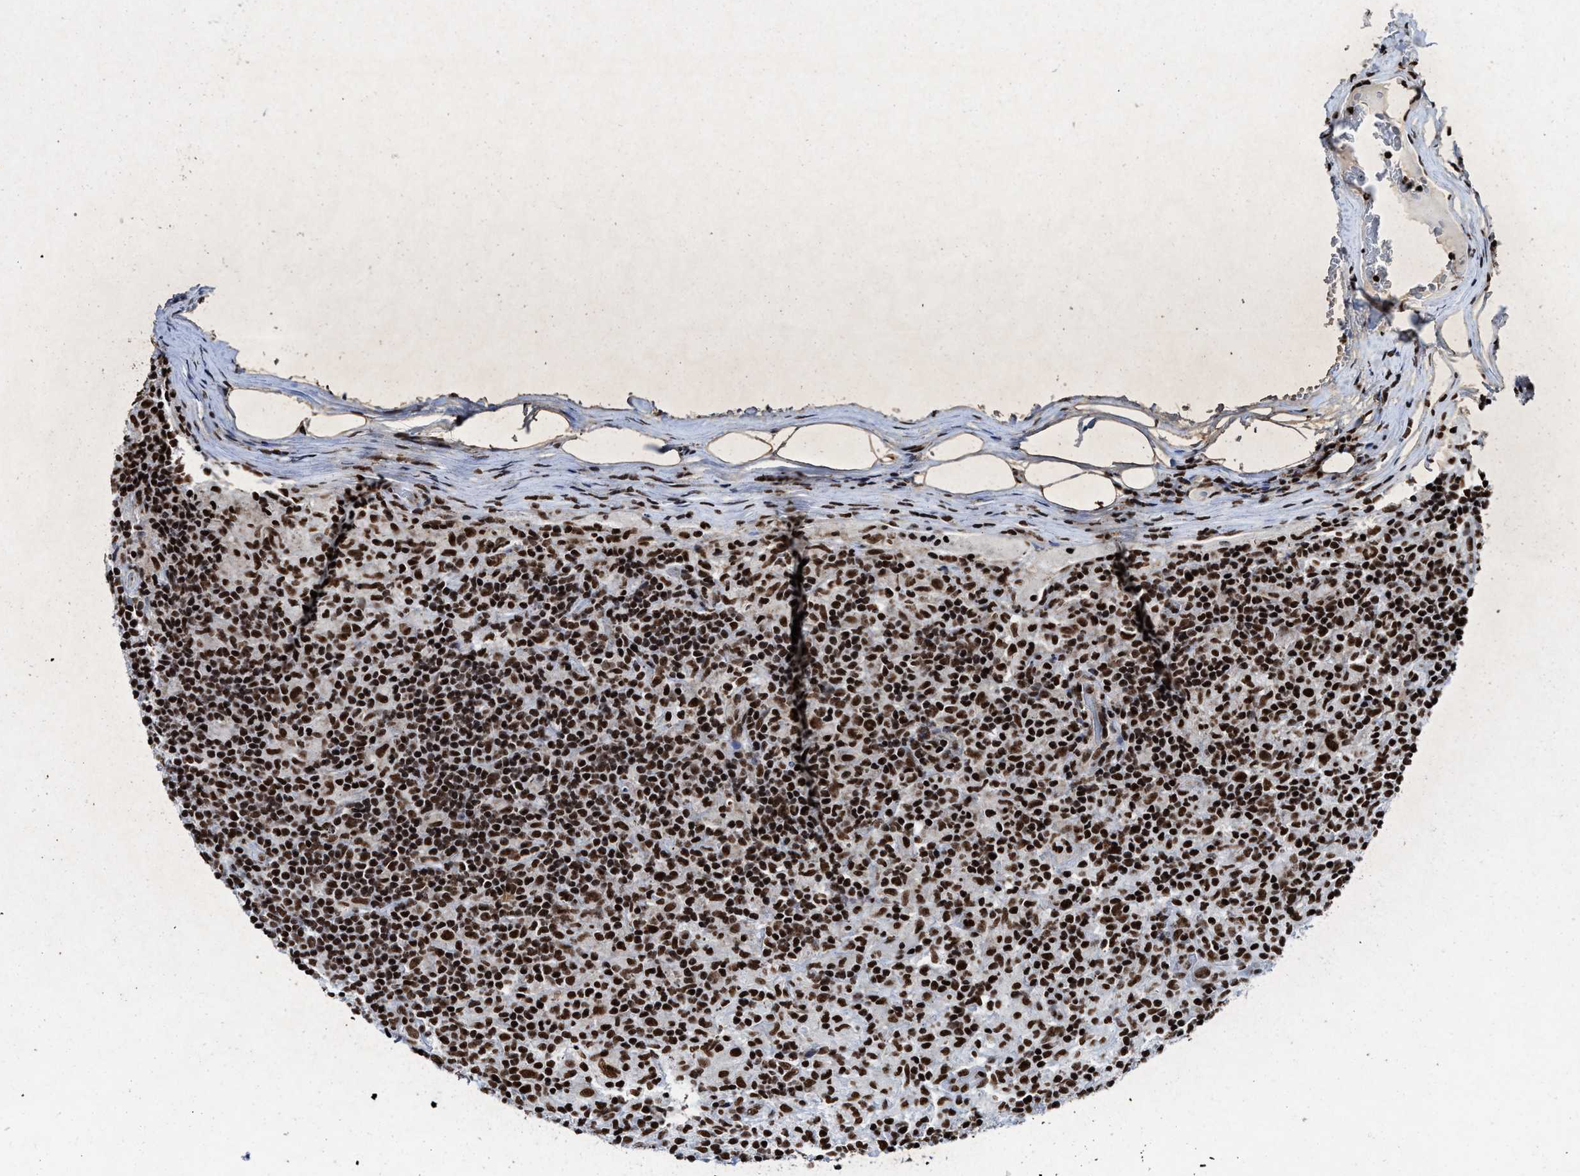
{"staining": {"intensity": "strong", "quantity": ">75%", "location": "nuclear"}, "tissue": "lymphoma", "cell_type": "Tumor cells", "image_type": "cancer", "snomed": [{"axis": "morphology", "description": "Hodgkin's disease, NOS"}, {"axis": "topography", "description": "Lymph node"}], "caption": "Brown immunohistochemical staining in lymphoma demonstrates strong nuclear positivity in about >75% of tumor cells.", "gene": "ALYREF", "patient": {"sex": "male", "age": 70}}